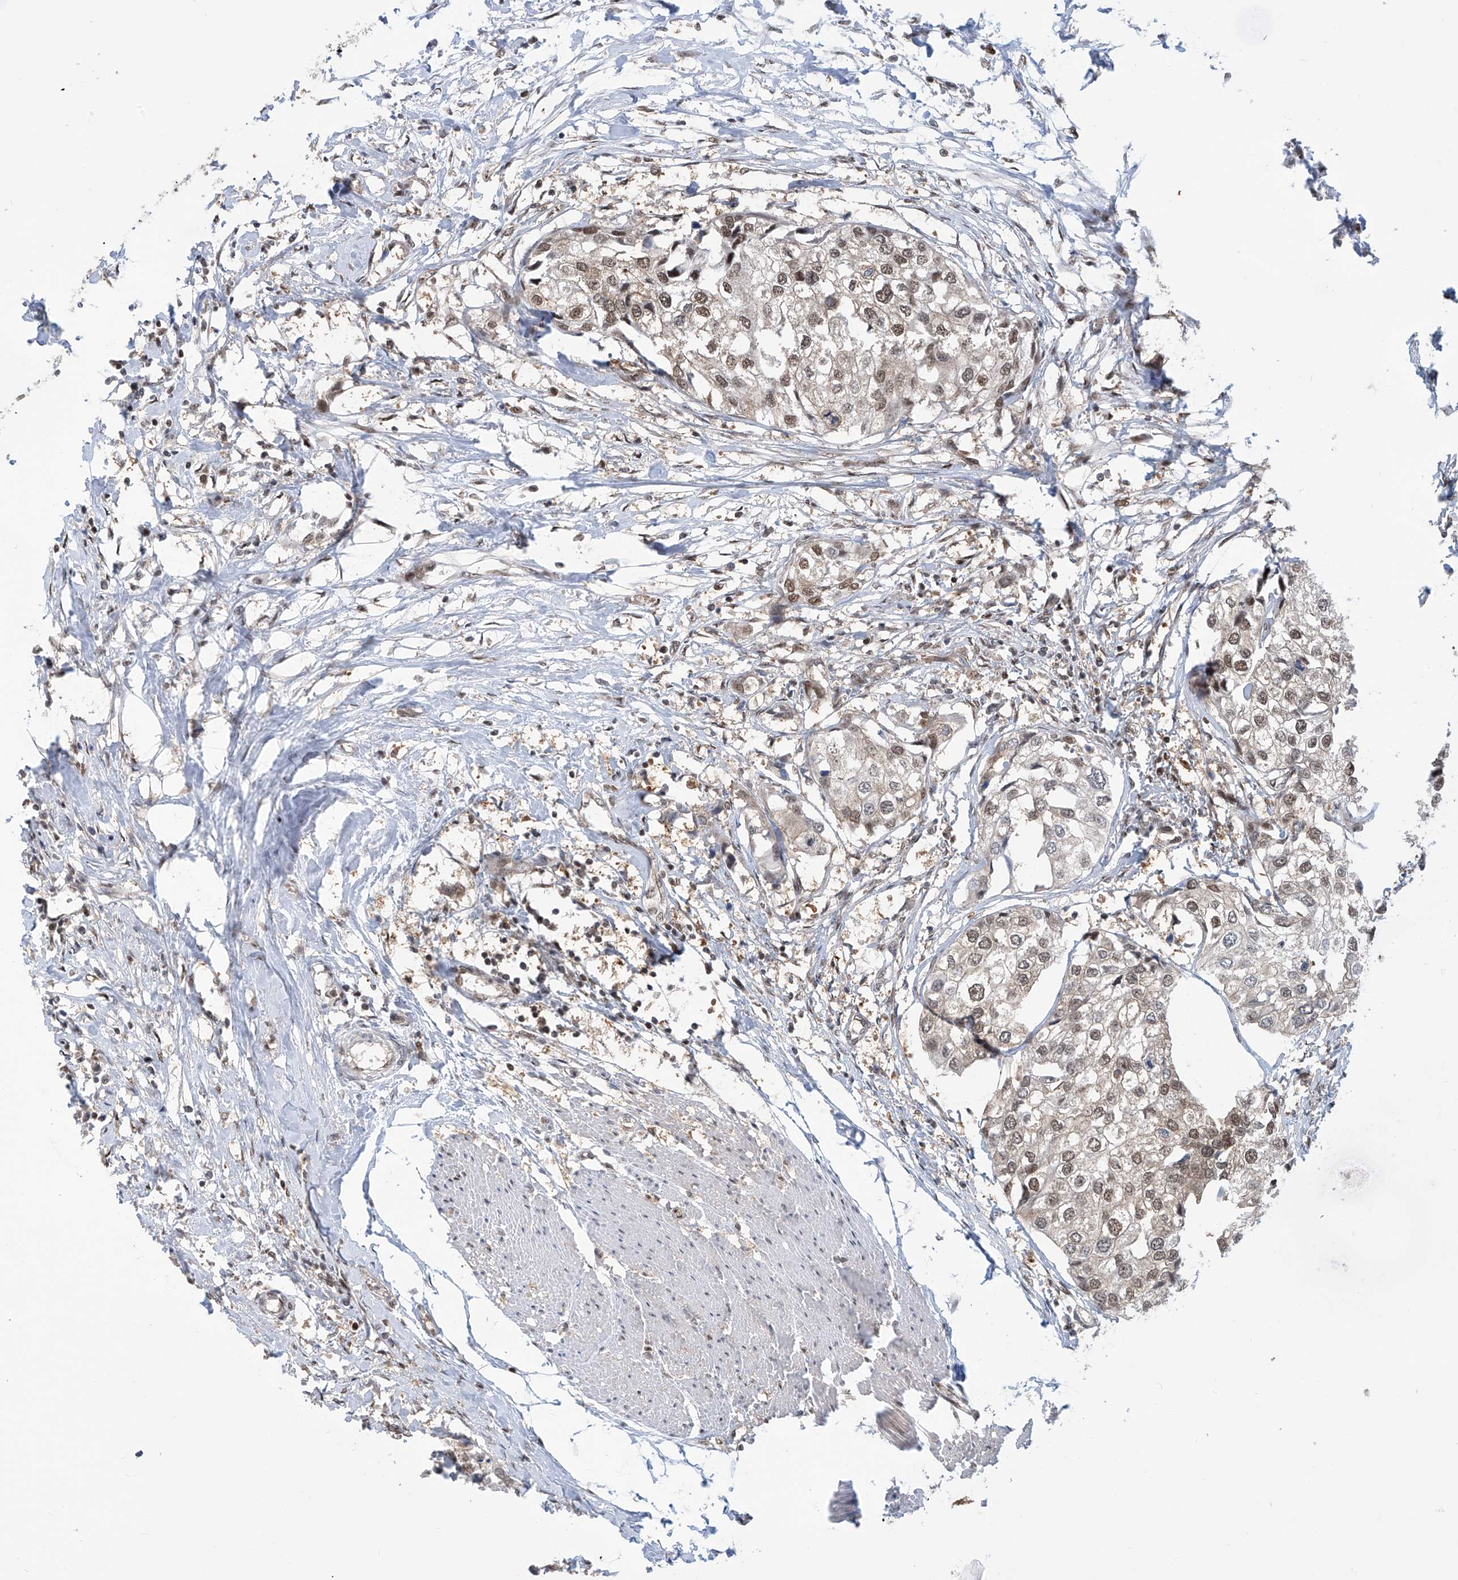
{"staining": {"intensity": "weak", "quantity": ">75%", "location": "cytoplasmic/membranous,nuclear"}, "tissue": "urothelial cancer", "cell_type": "Tumor cells", "image_type": "cancer", "snomed": [{"axis": "morphology", "description": "Urothelial carcinoma, High grade"}, {"axis": "topography", "description": "Urinary bladder"}], "caption": "Tumor cells display low levels of weak cytoplasmic/membranous and nuclear expression in approximately >75% of cells in urothelial carcinoma (high-grade).", "gene": "LAGE3", "patient": {"sex": "male", "age": 64}}